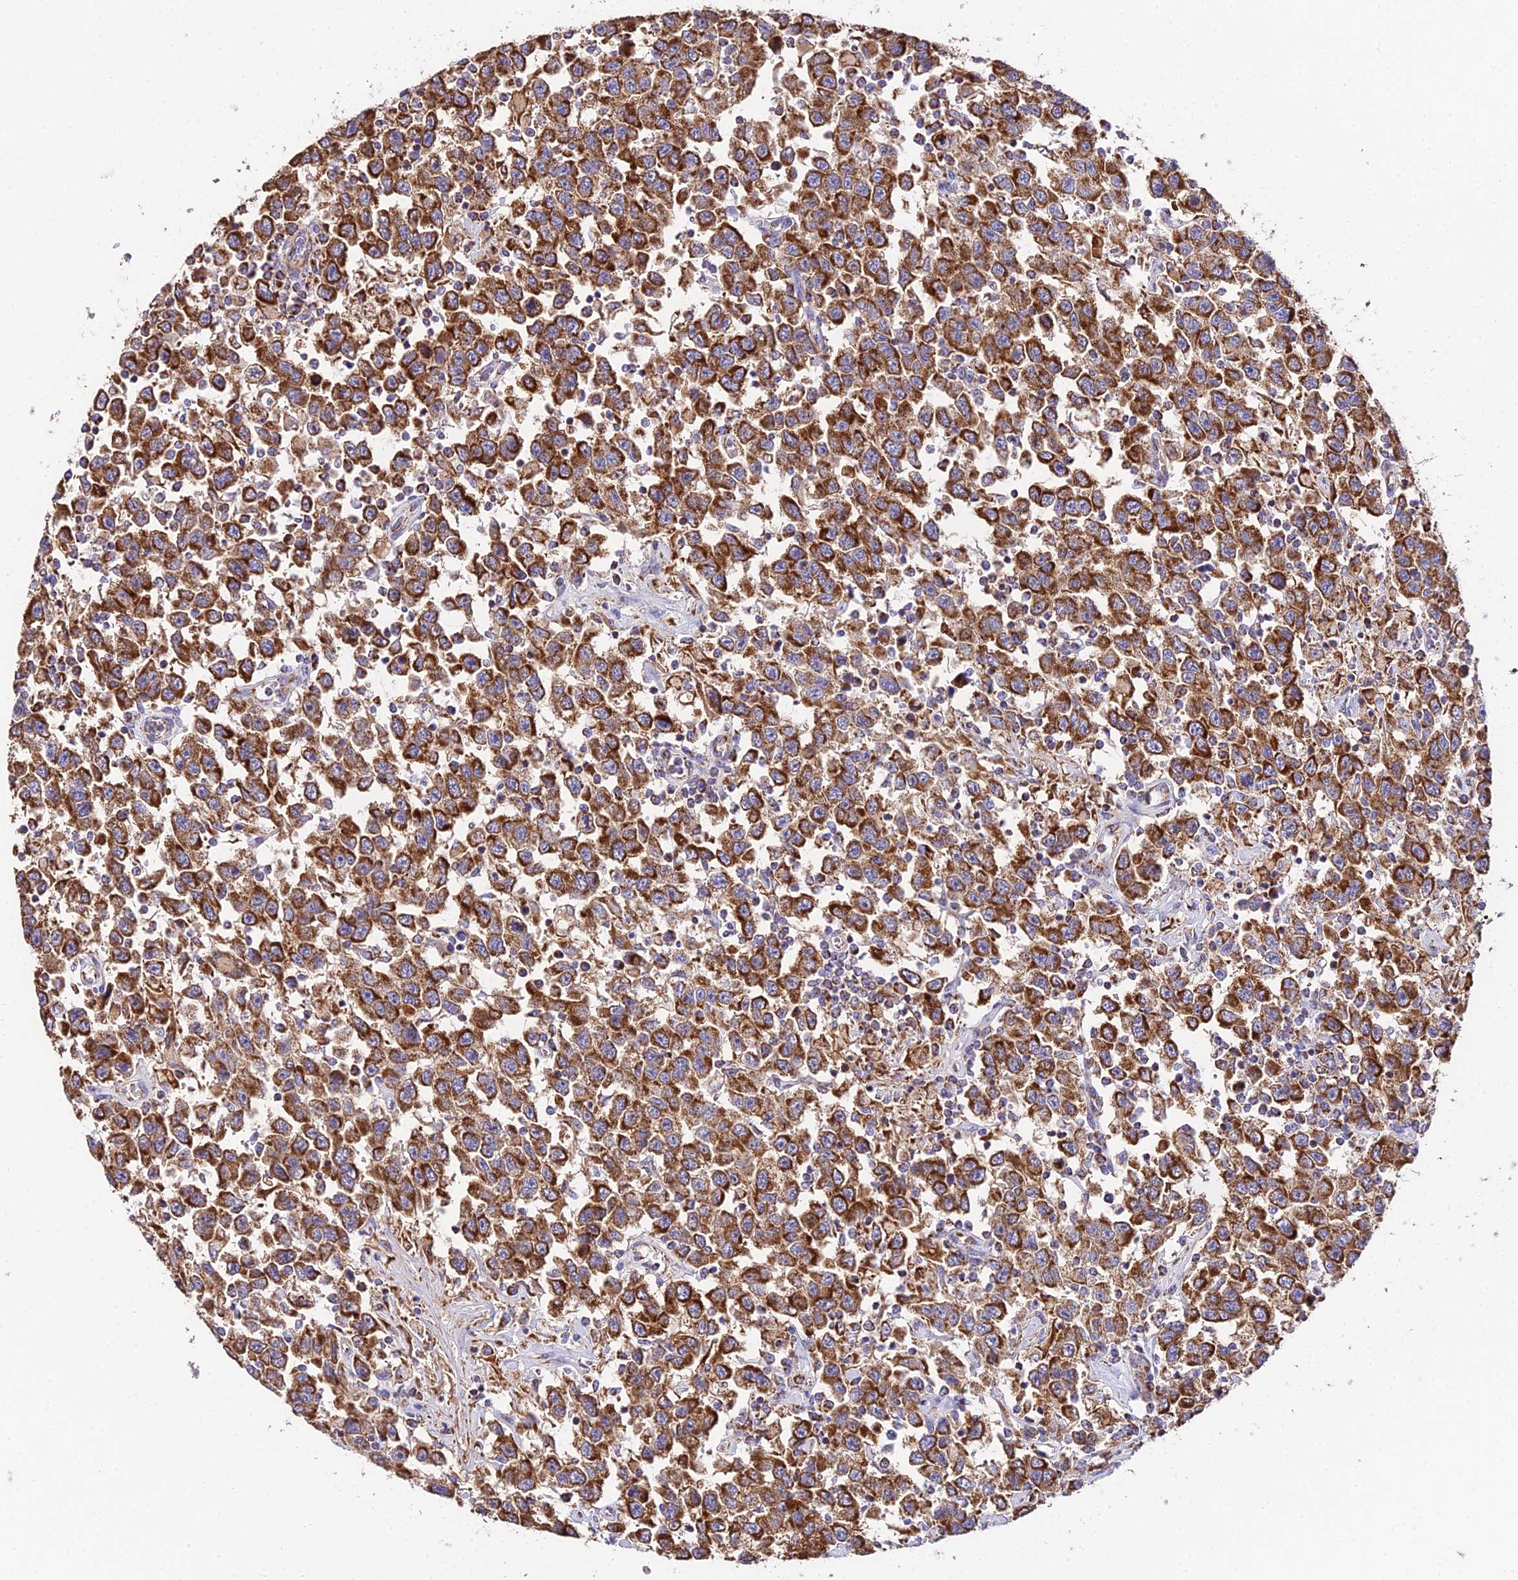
{"staining": {"intensity": "strong", "quantity": ">75%", "location": "cytoplasmic/membranous"}, "tissue": "testis cancer", "cell_type": "Tumor cells", "image_type": "cancer", "snomed": [{"axis": "morphology", "description": "Seminoma, NOS"}, {"axis": "topography", "description": "Testis"}], "caption": "The histopathology image displays staining of seminoma (testis), revealing strong cytoplasmic/membranous protein staining (brown color) within tumor cells.", "gene": "OCIAD1", "patient": {"sex": "male", "age": 41}}